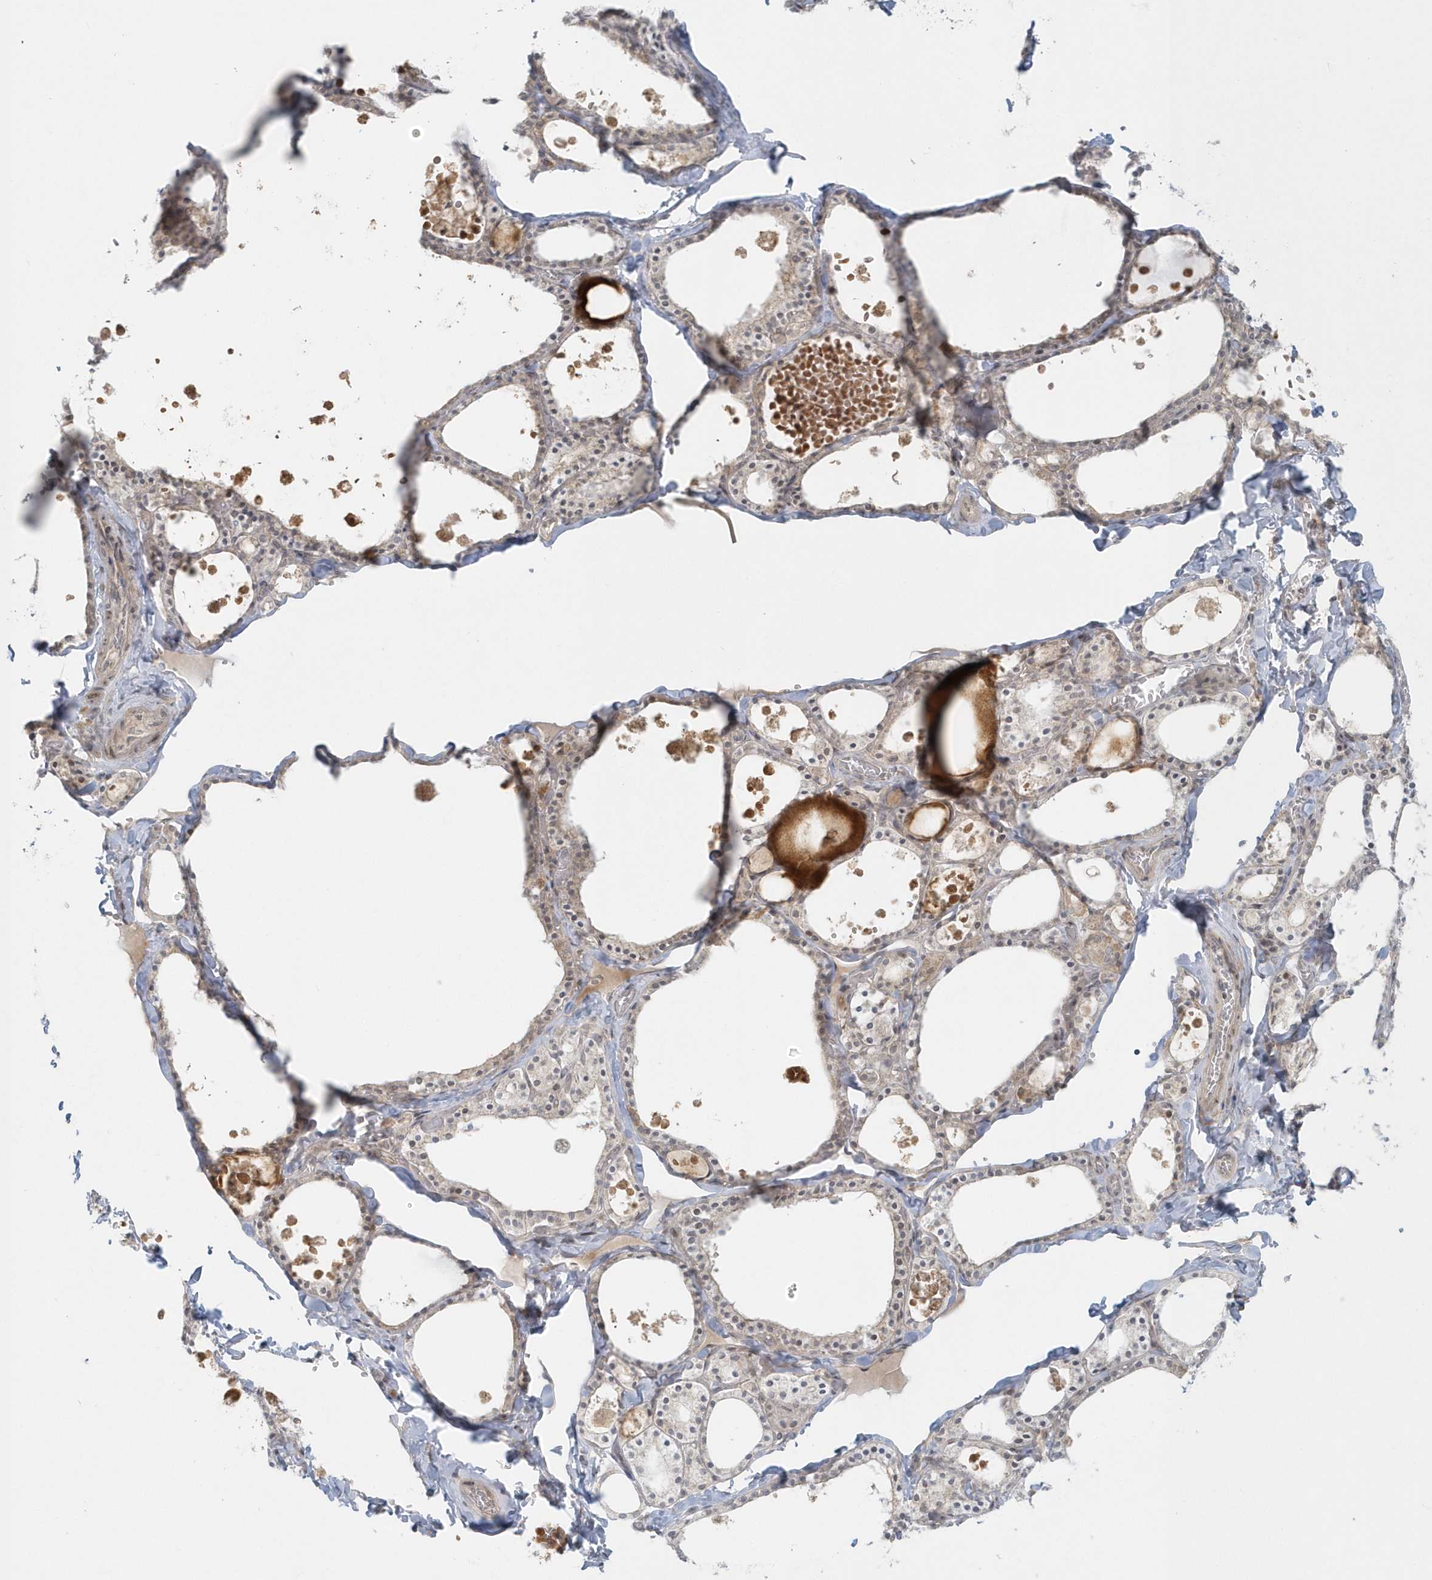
{"staining": {"intensity": "weak", "quantity": "25%-75%", "location": "cytoplasmic/membranous"}, "tissue": "thyroid gland", "cell_type": "Glandular cells", "image_type": "normal", "snomed": [{"axis": "morphology", "description": "Normal tissue, NOS"}, {"axis": "topography", "description": "Thyroid gland"}], "caption": "This histopathology image displays IHC staining of normal human thyroid gland, with low weak cytoplasmic/membranous positivity in approximately 25%-75% of glandular cells.", "gene": "BLTP3A", "patient": {"sex": "male", "age": 56}}